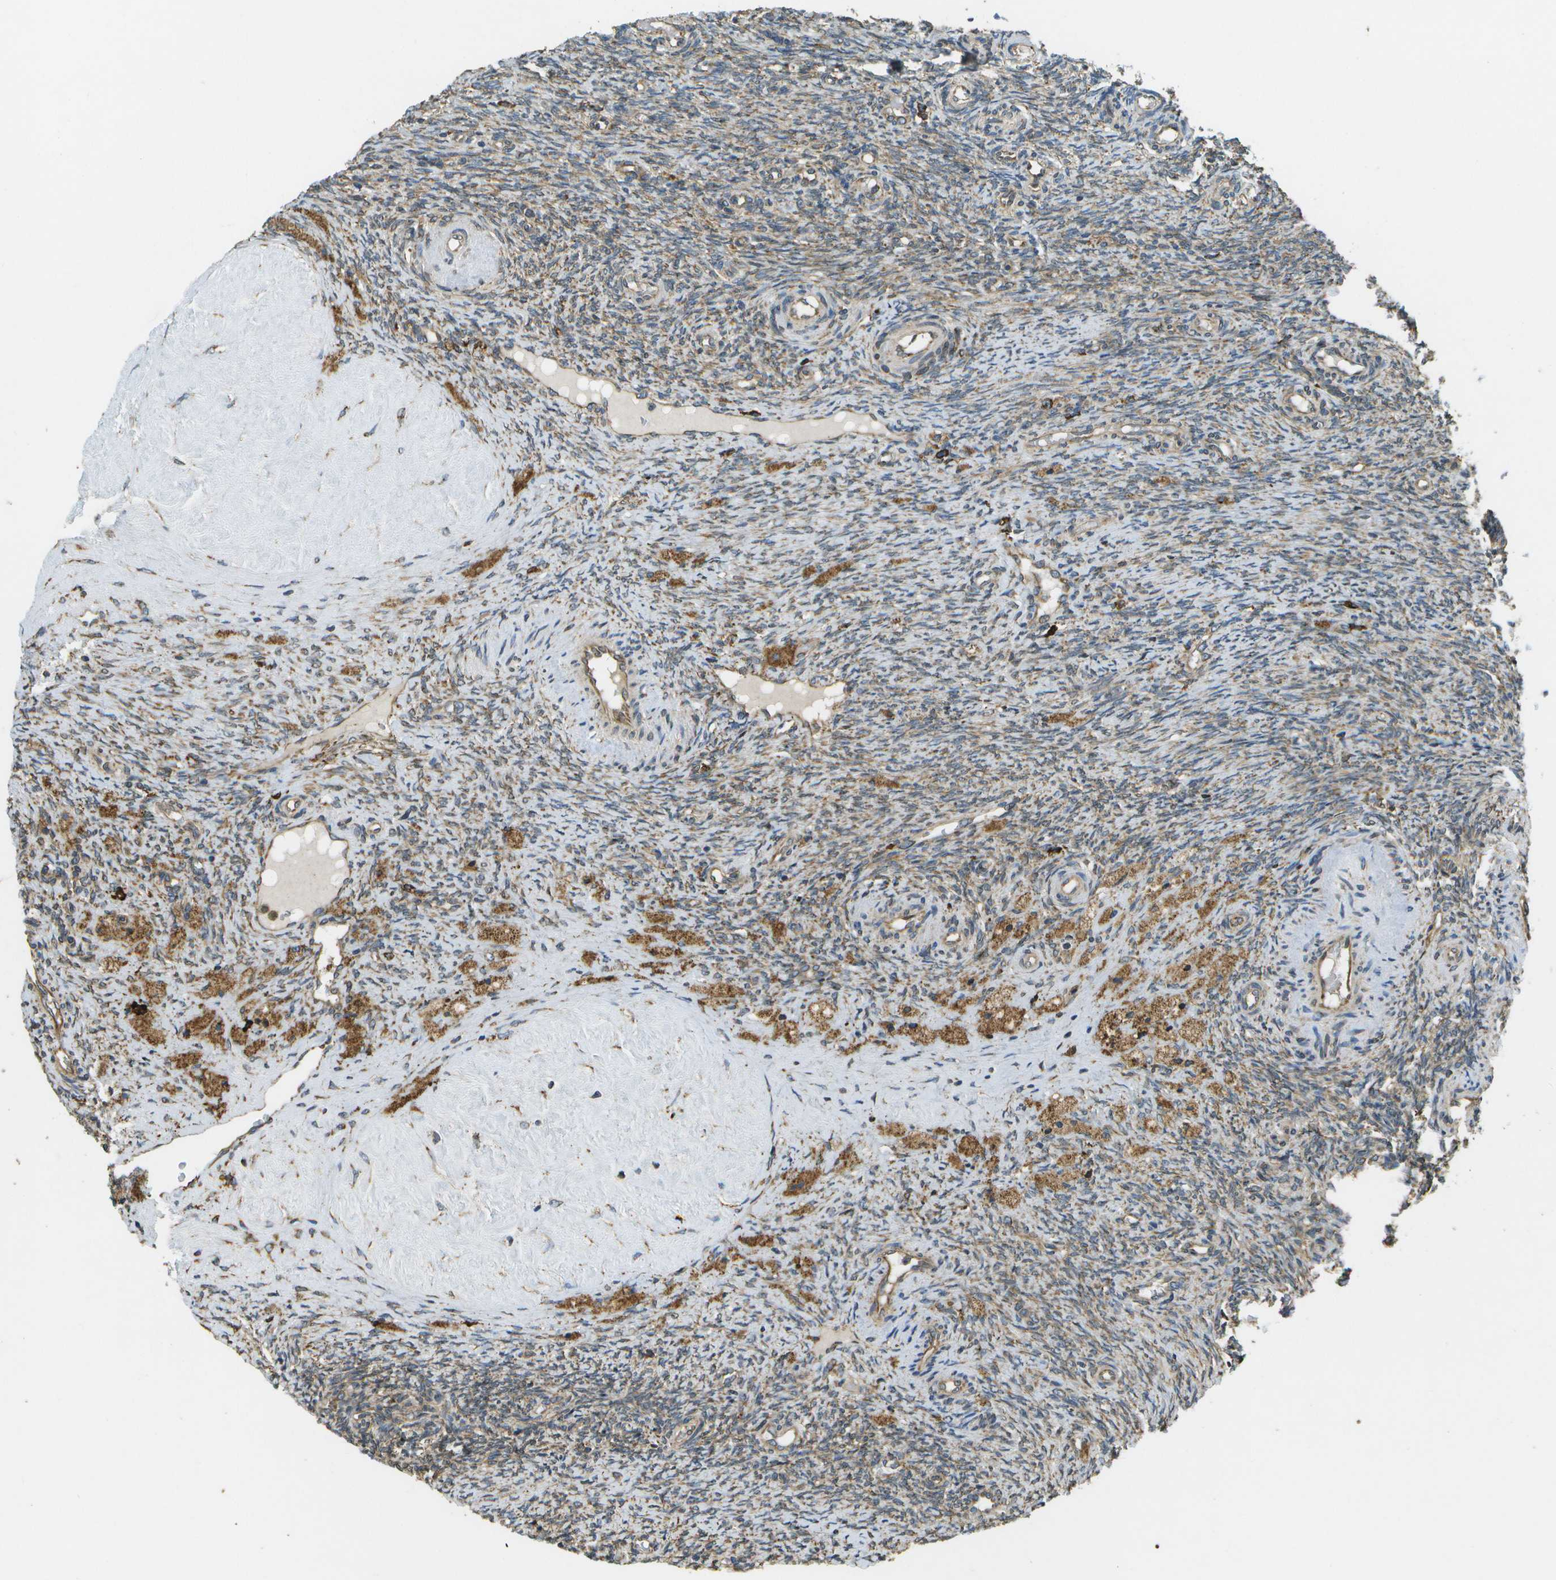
{"staining": {"intensity": "weak", "quantity": "25%-75%", "location": "cytoplasmic/membranous"}, "tissue": "ovary", "cell_type": "Follicle cells", "image_type": "normal", "snomed": [{"axis": "morphology", "description": "Normal tissue, NOS"}, {"axis": "topography", "description": "Ovary"}], "caption": "Immunohistochemistry (IHC) staining of normal ovary, which reveals low levels of weak cytoplasmic/membranous expression in about 25%-75% of follicle cells indicating weak cytoplasmic/membranous protein staining. The staining was performed using DAB (3,3'-diaminobenzidine) (brown) for protein detection and nuclei were counterstained in hematoxylin (blue).", "gene": "PDIA4", "patient": {"sex": "female", "age": 41}}